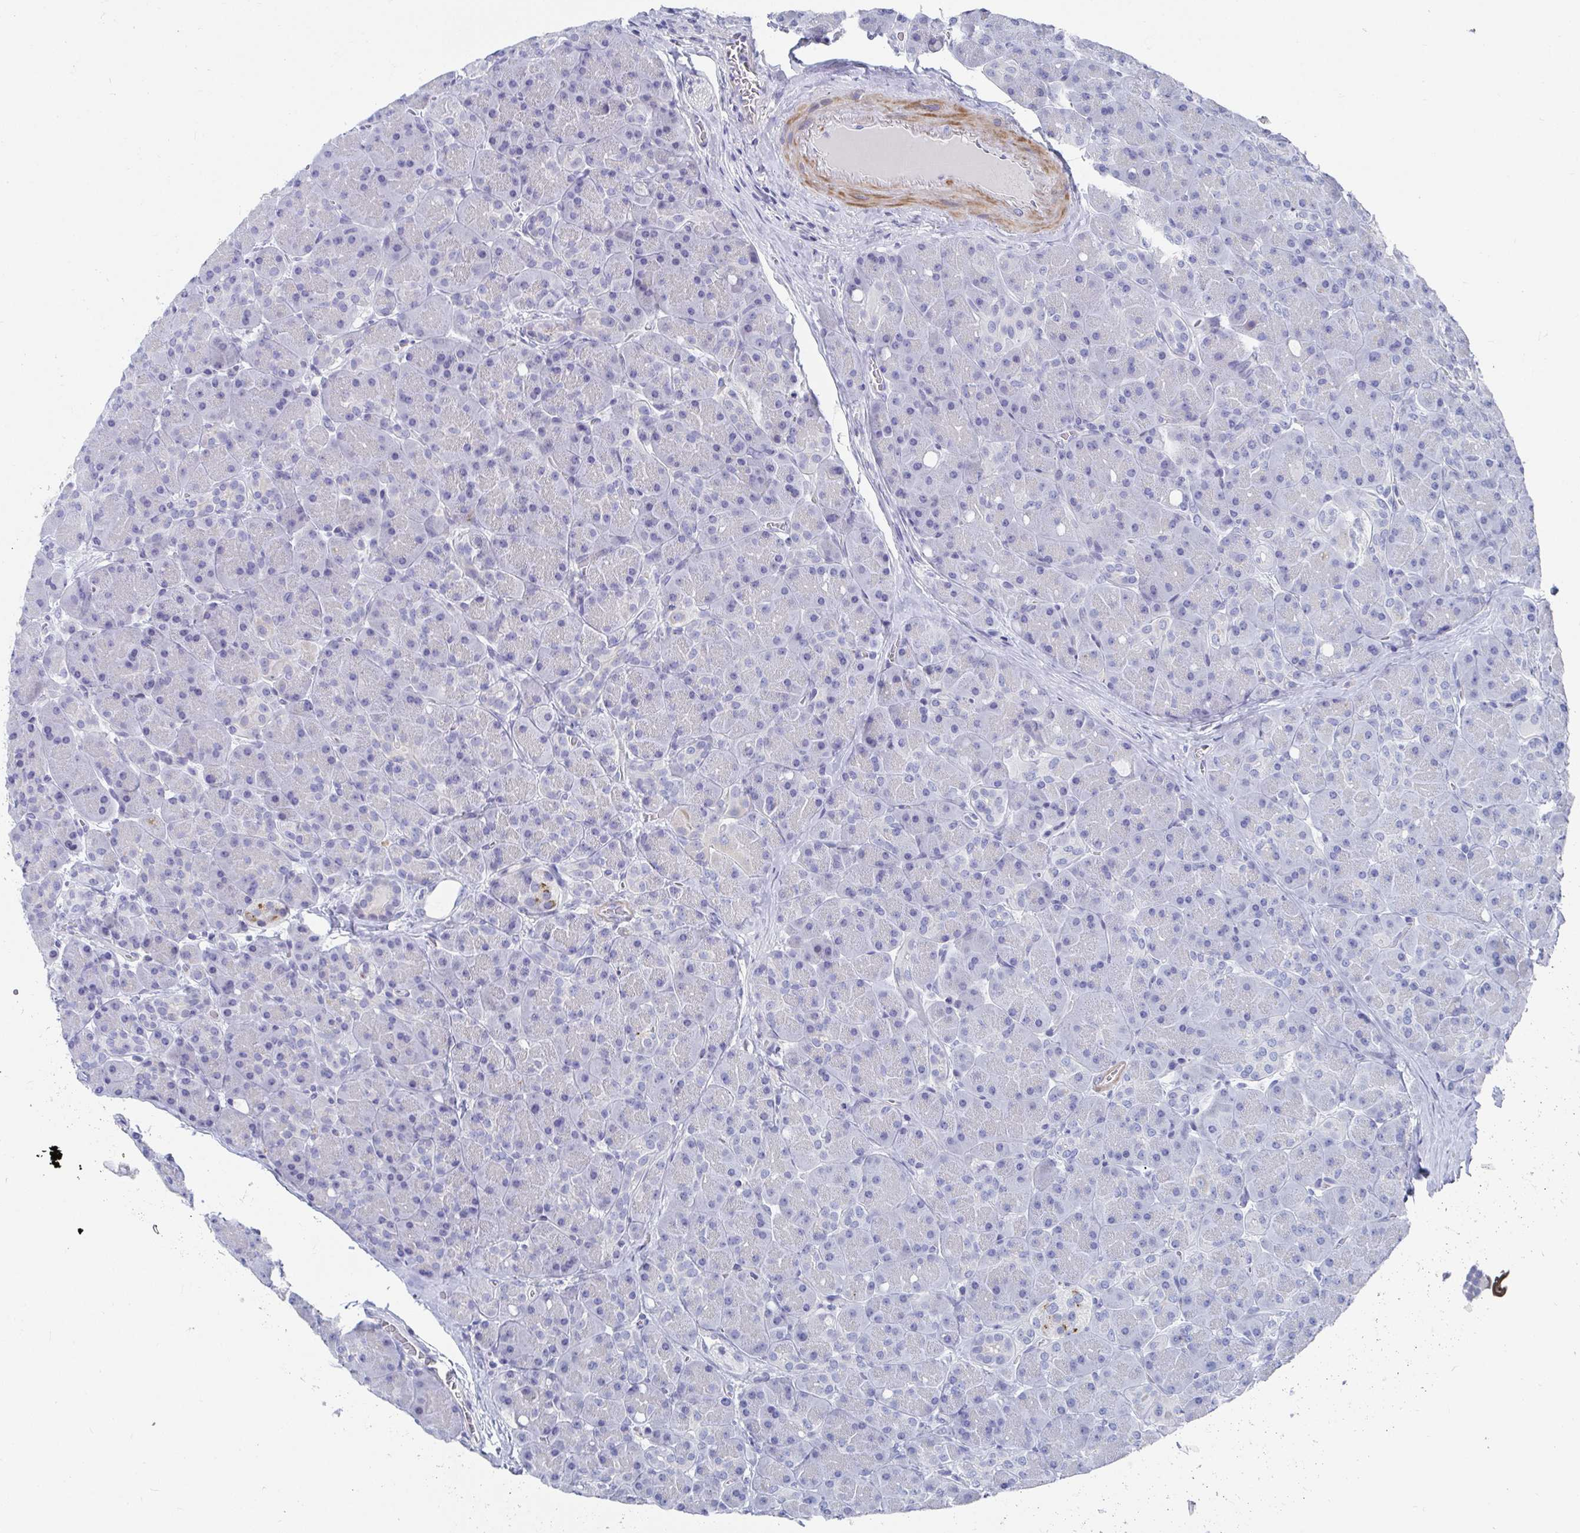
{"staining": {"intensity": "negative", "quantity": "none", "location": "none"}, "tissue": "pancreas", "cell_type": "Exocrine glandular cells", "image_type": "normal", "snomed": [{"axis": "morphology", "description": "Normal tissue, NOS"}, {"axis": "topography", "description": "Pancreas"}], "caption": "A high-resolution micrograph shows immunohistochemistry staining of unremarkable pancreas, which exhibits no significant staining in exocrine glandular cells.", "gene": "ZFP82", "patient": {"sex": "male", "age": 55}}